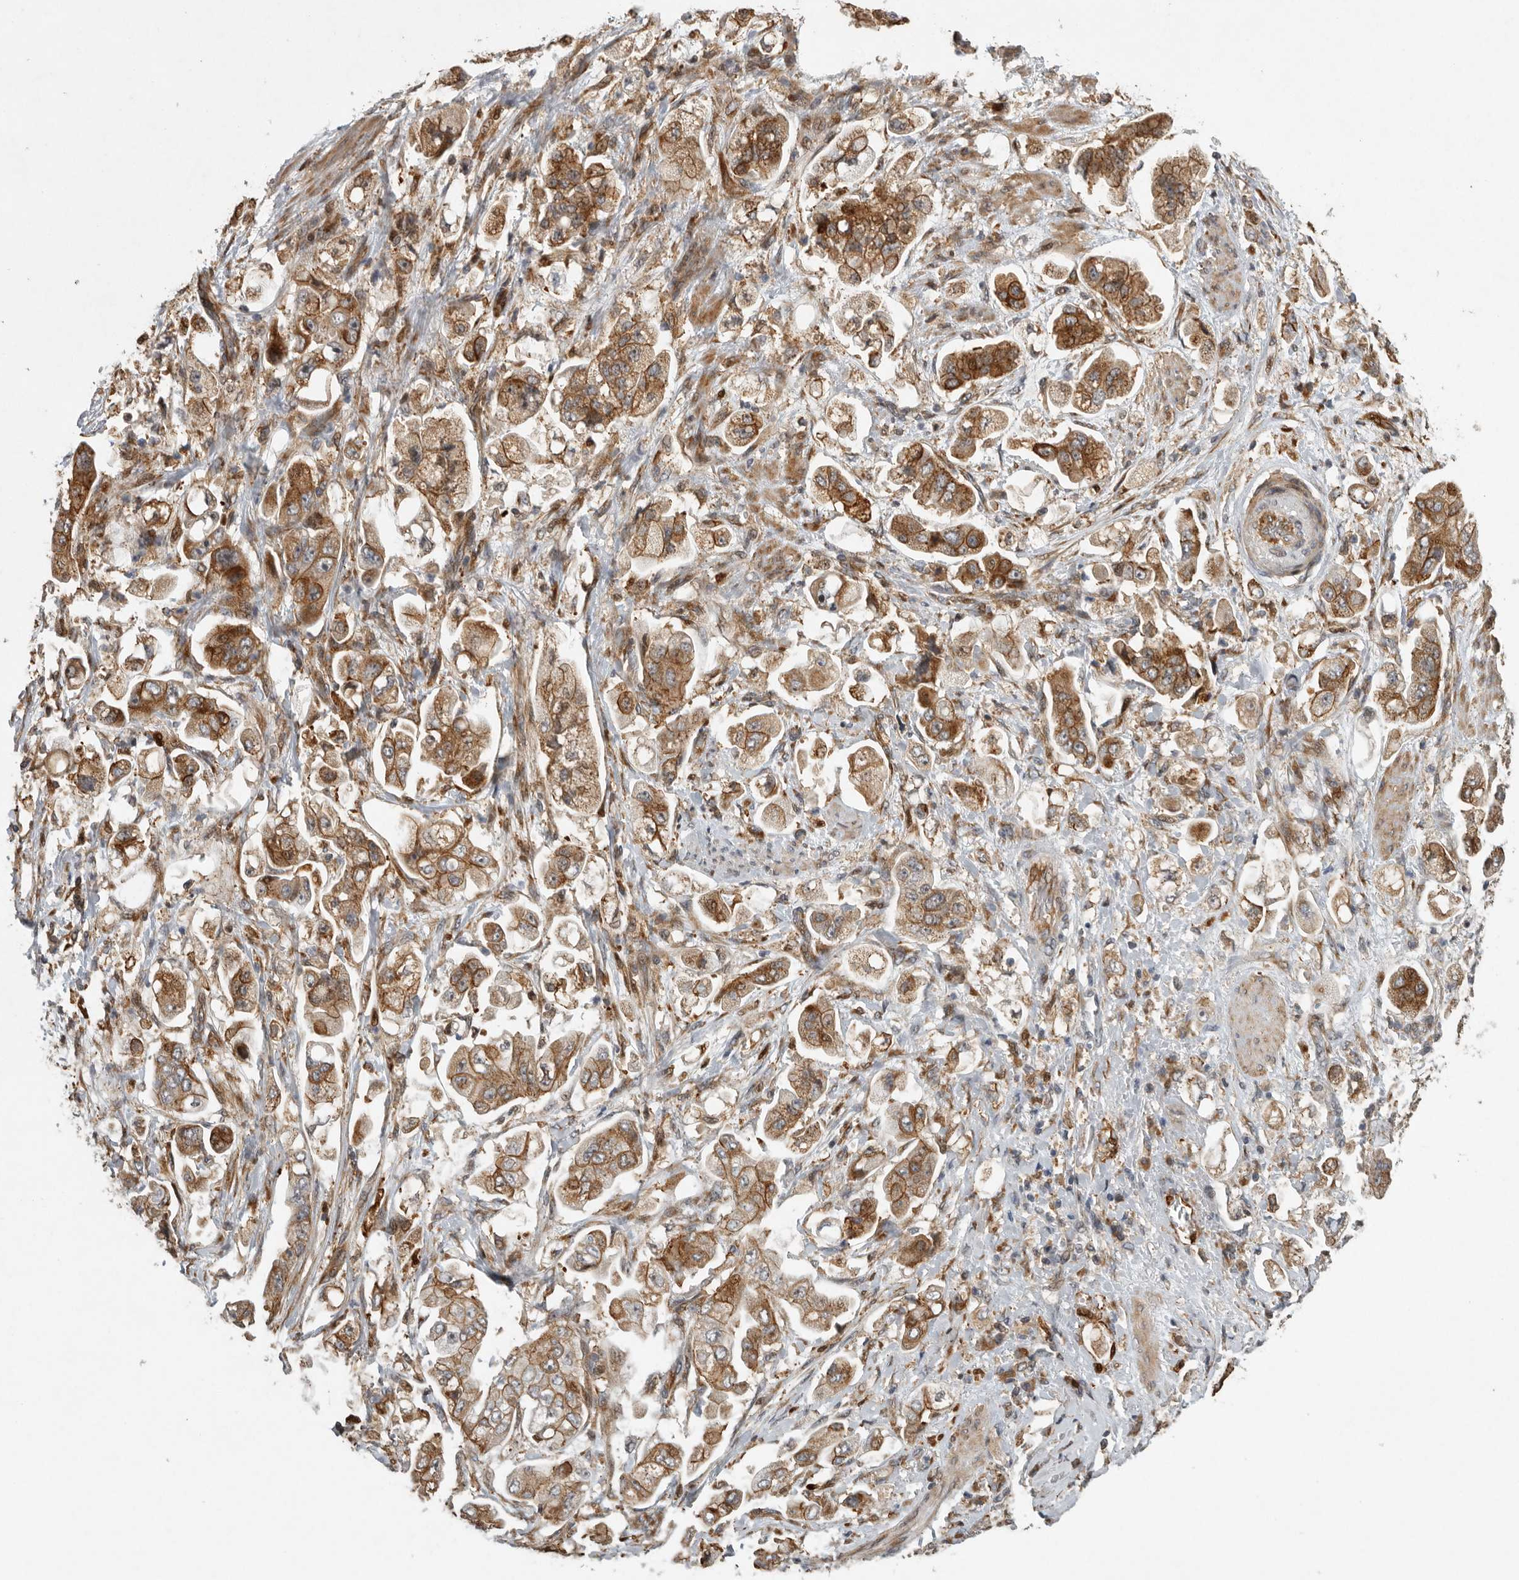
{"staining": {"intensity": "moderate", "quantity": ">75%", "location": "cytoplasmic/membranous"}, "tissue": "stomach cancer", "cell_type": "Tumor cells", "image_type": "cancer", "snomed": [{"axis": "morphology", "description": "Adenocarcinoma, NOS"}, {"axis": "topography", "description": "Stomach"}], "caption": "Brown immunohistochemical staining in stomach adenocarcinoma exhibits moderate cytoplasmic/membranous expression in approximately >75% of tumor cells.", "gene": "MPDZ", "patient": {"sex": "male", "age": 62}}